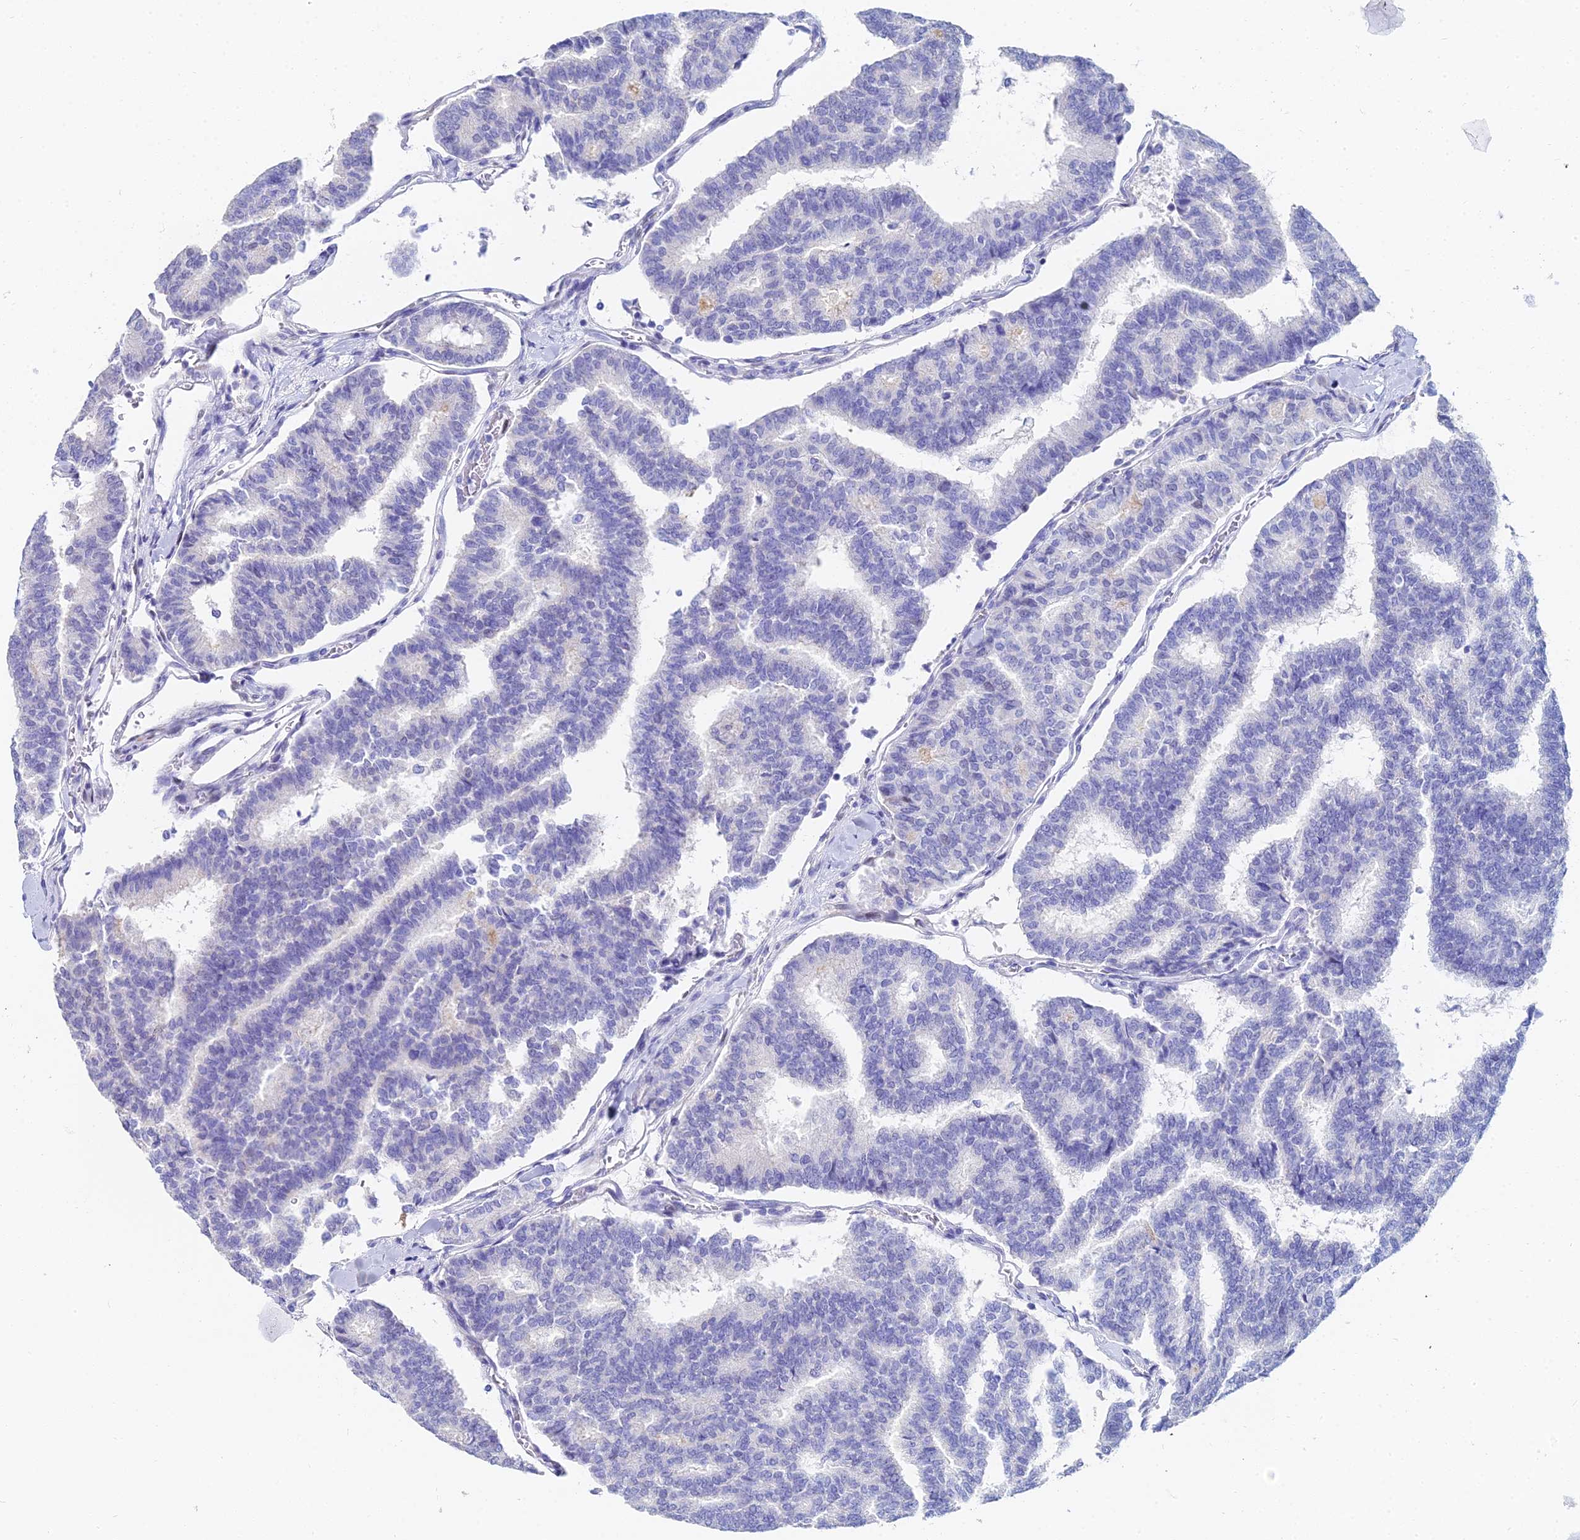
{"staining": {"intensity": "negative", "quantity": "none", "location": "none"}, "tissue": "thyroid cancer", "cell_type": "Tumor cells", "image_type": "cancer", "snomed": [{"axis": "morphology", "description": "Papillary adenocarcinoma, NOS"}, {"axis": "topography", "description": "Thyroid gland"}], "caption": "Tumor cells show no significant protein staining in papillary adenocarcinoma (thyroid). (Stains: DAB immunohistochemistry with hematoxylin counter stain, Microscopy: brightfield microscopy at high magnification).", "gene": "HSPA1L", "patient": {"sex": "female", "age": 35}}